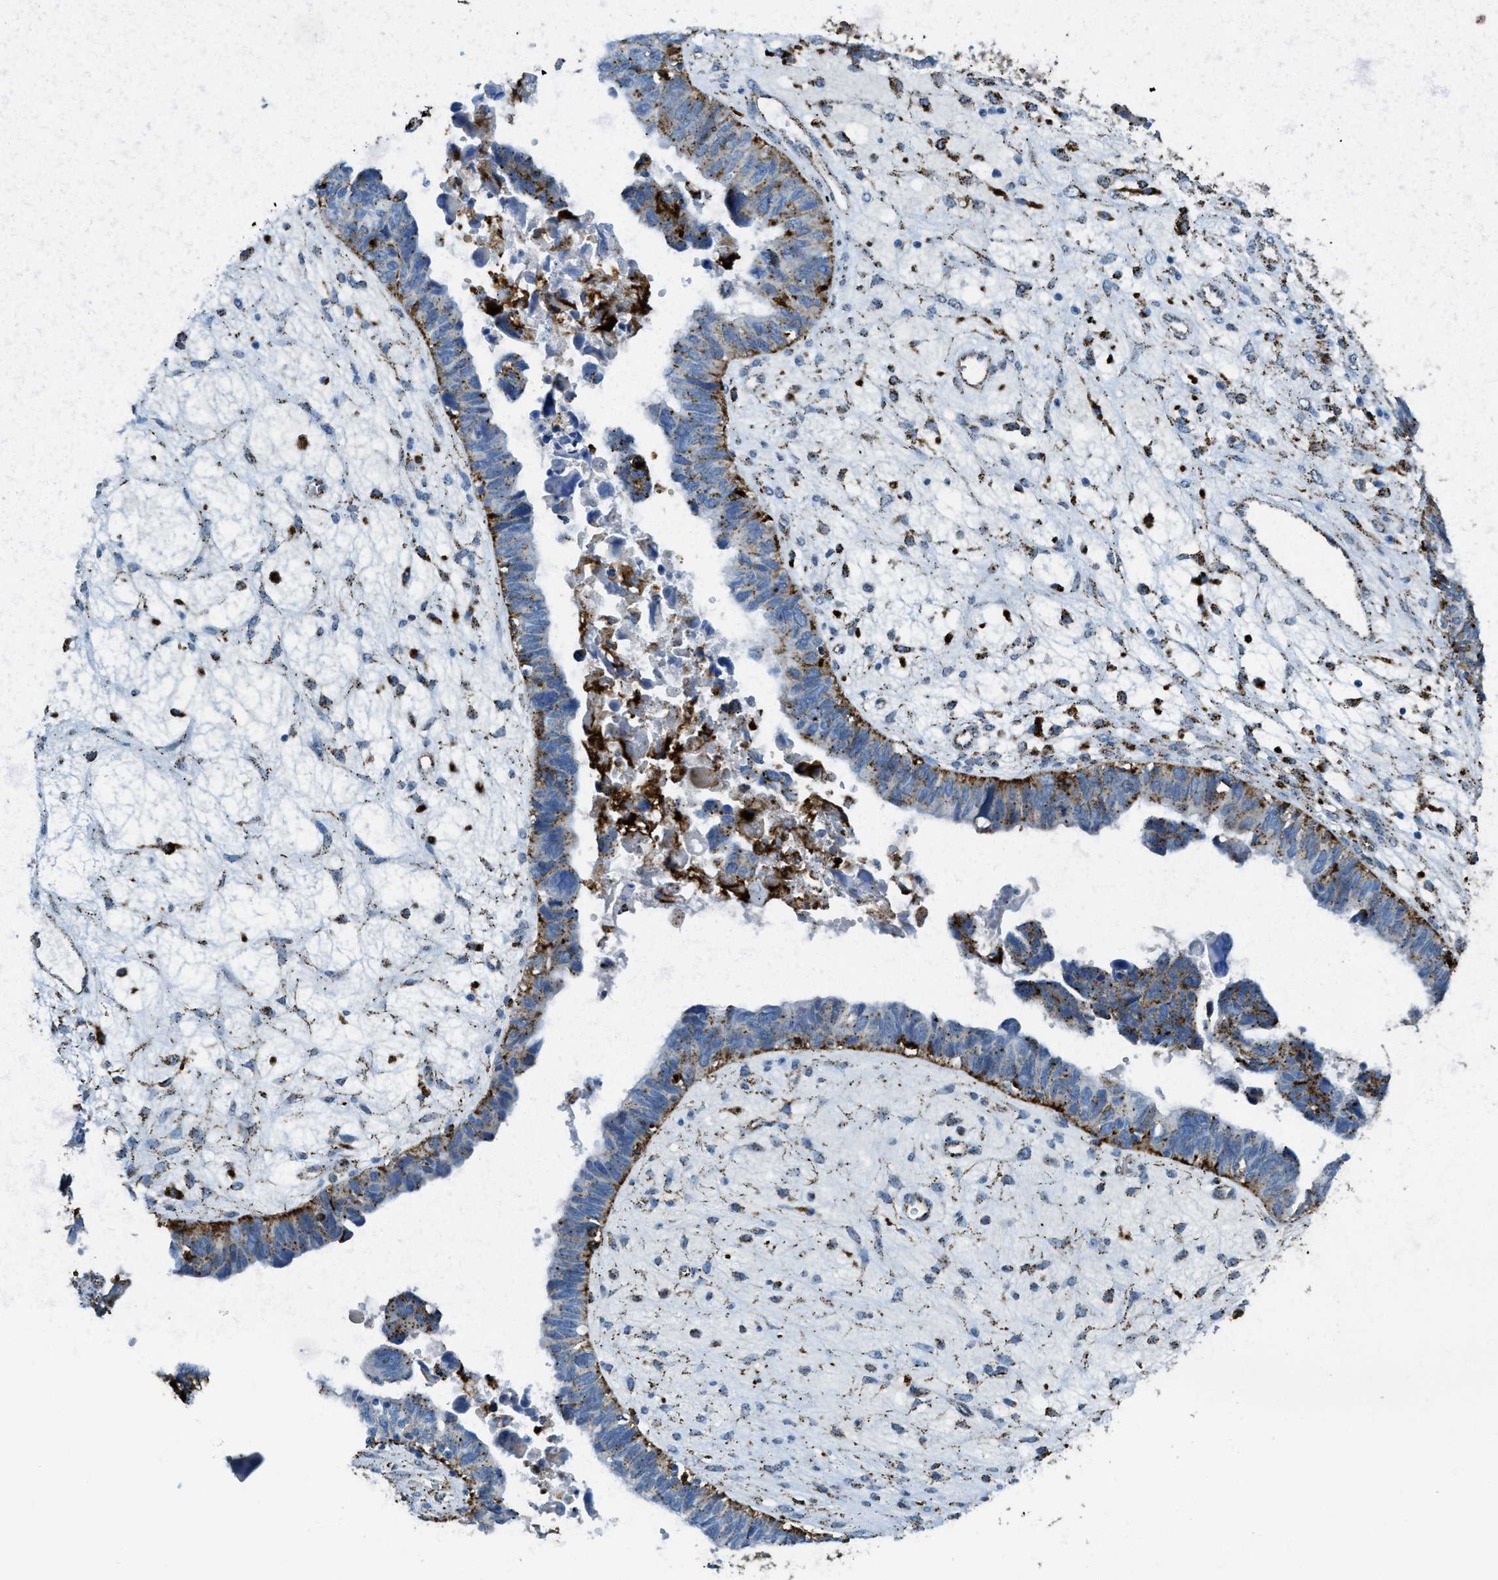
{"staining": {"intensity": "strong", "quantity": ">75%", "location": "cytoplasmic/membranous"}, "tissue": "ovarian cancer", "cell_type": "Tumor cells", "image_type": "cancer", "snomed": [{"axis": "morphology", "description": "Cystadenocarcinoma, serous, NOS"}, {"axis": "topography", "description": "Ovary"}], "caption": "Immunohistochemical staining of human ovarian cancer (serous cystadenocarcinoma) reveals high levels of strong cytoplasmic/membranous protein staining in approximately >75% of tumor cells.", "gene": "SCARB2", "patient": {"sex": "female", "age": 79}}